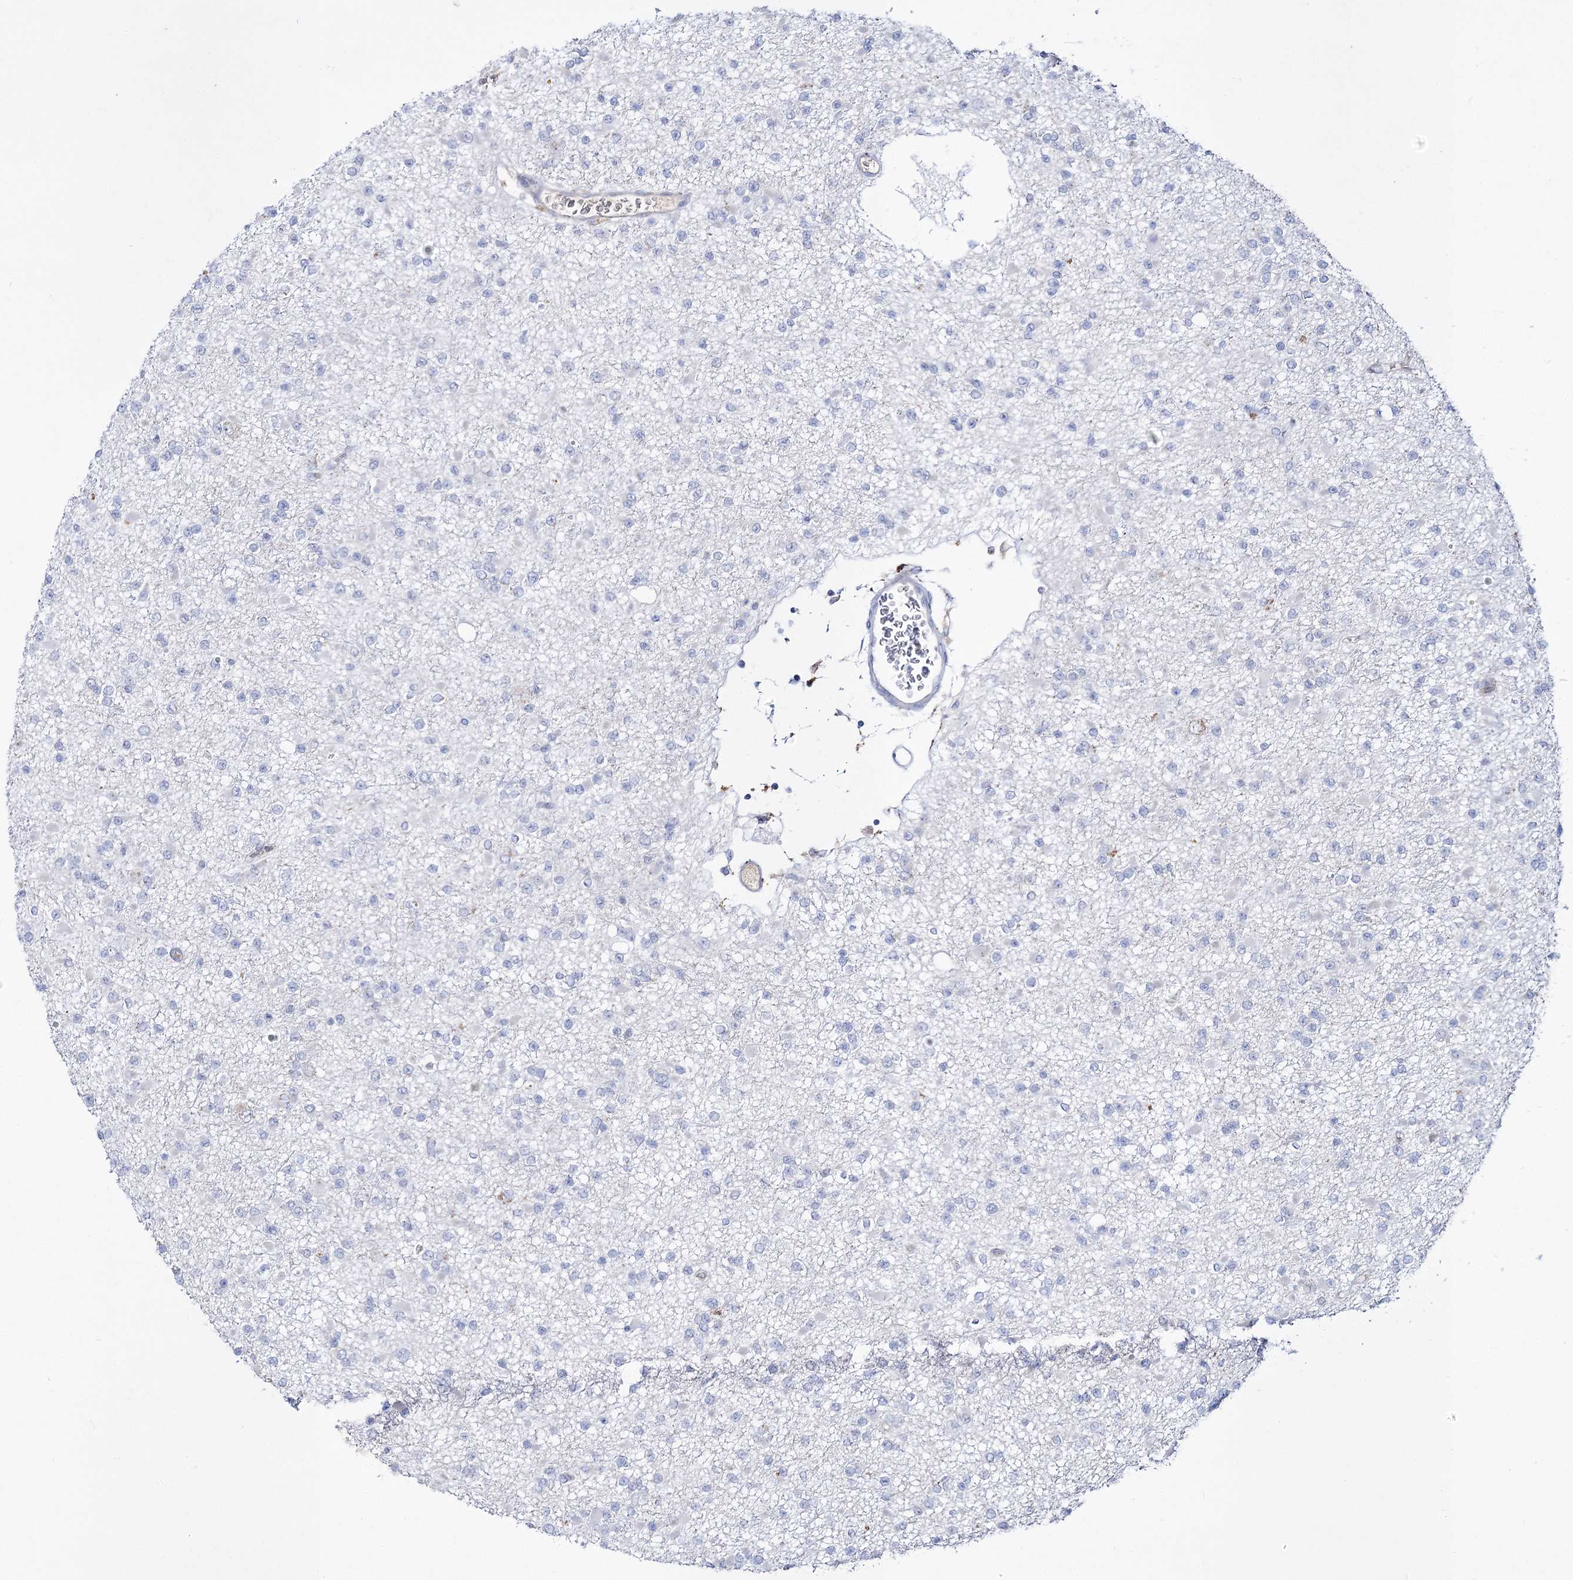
{"staining": {"intensity": "negative", "quantity": "none", "location": "none"}, "tissue": "glioma", "cell_type": "Tumor cells", "image_type": "cancer", "snomed": [{"axis": "morphology", "description": "Glioma, malignant, Low grade"}, {"axis": "topography", "description": "Brain"}], "caption": "DAB (3,3'-diaminobenzidine) immunohistochemical staining of human glioma exhibits no significant staining in tumor cells. The staining is performed using DAB (3,3'-diaminobenzidine) brown chromogen with nuclei counter-stained in using hematoxylin.", "gene": "NAGLU", "patient": {"sex": "female", "age": 22}}